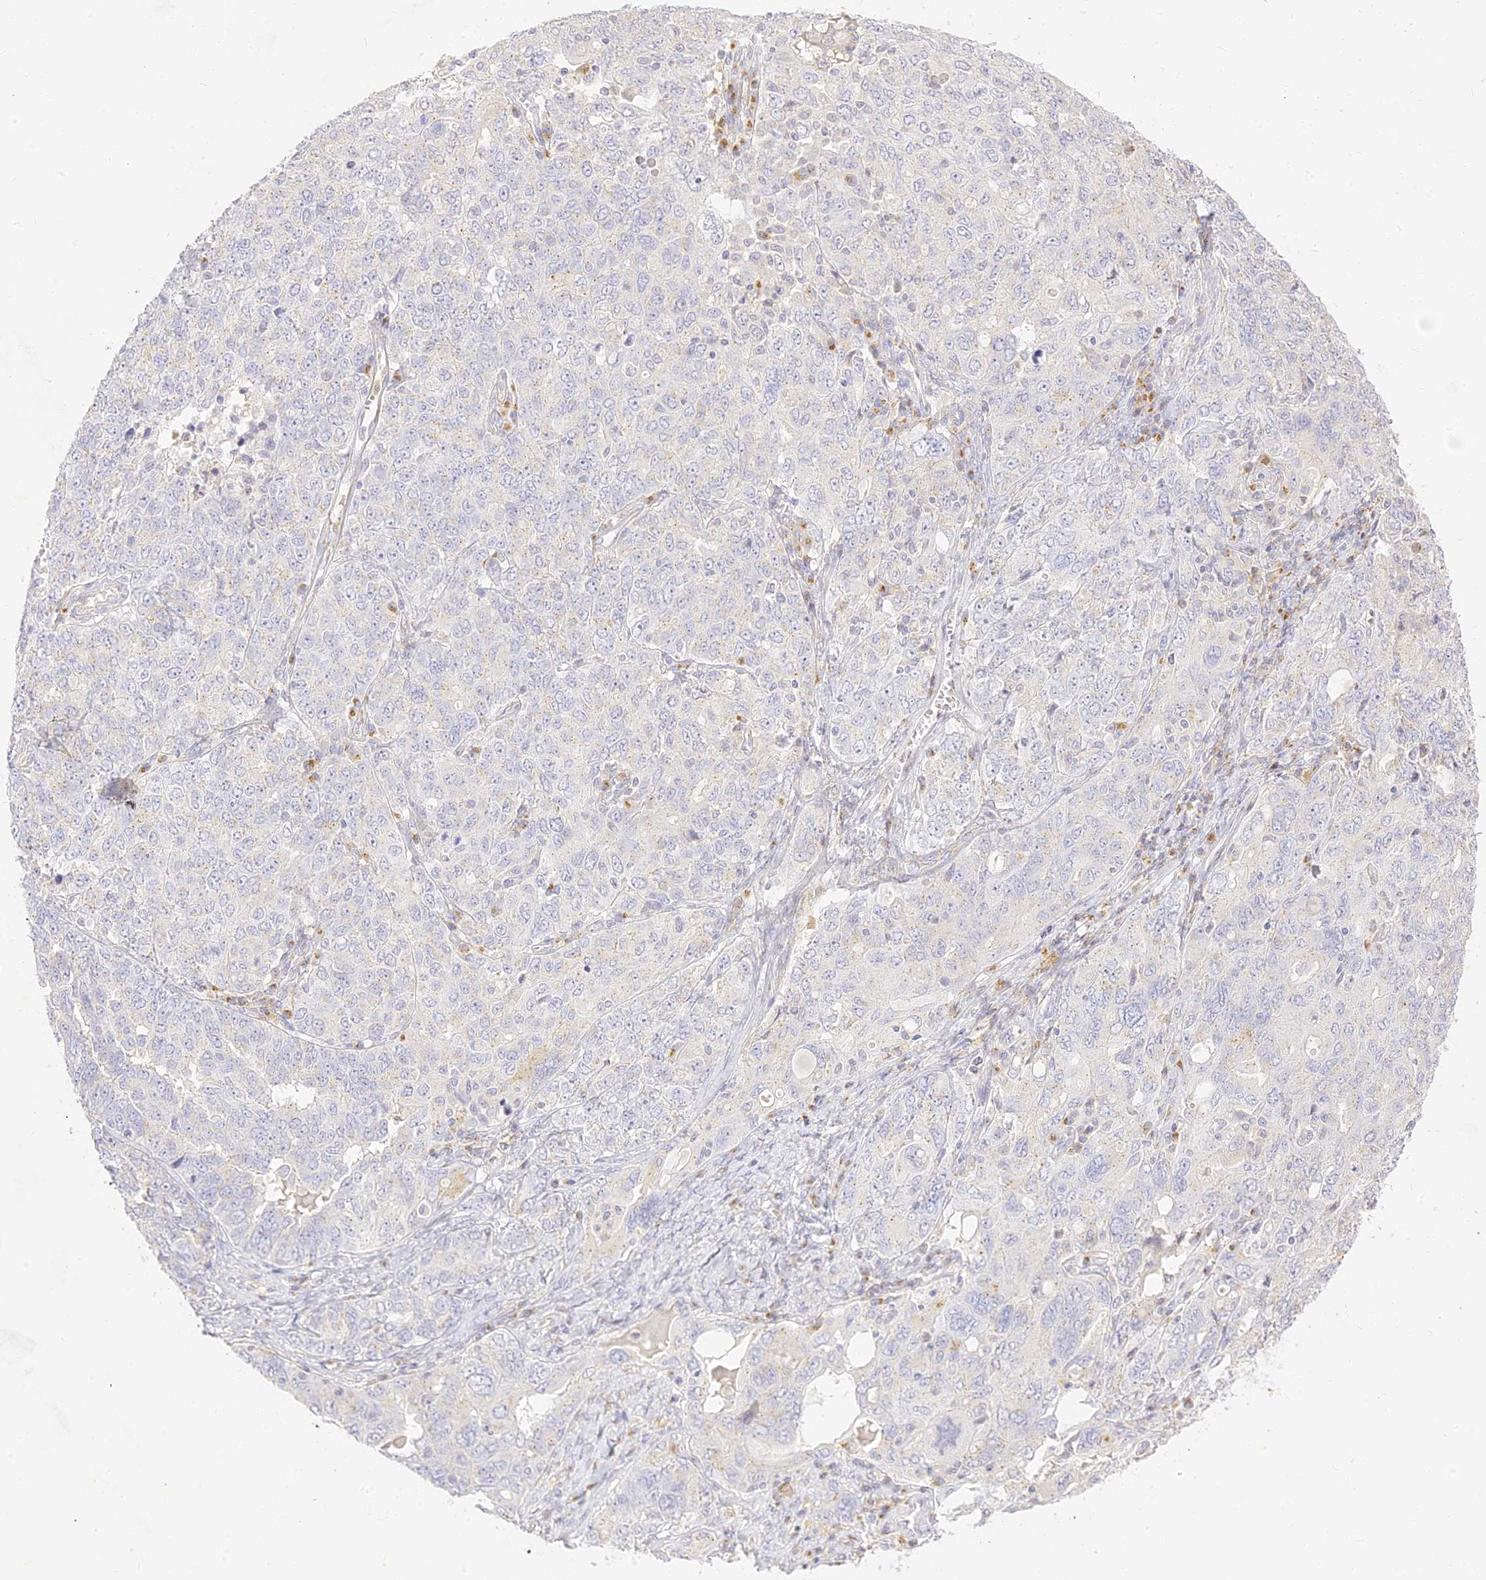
{"staining": {"intensity": "negative", "quantity": "none", "location": "none"}, "tissue": "ovarian cancer", "cell_type": "Tumor cells", "image_type": "cancer", "snomed": [{"axis": "morphology", "description": "Carcinoma, endometroid"}, {"axis": "topography", "description": "Ovary"}], "caption": "Endometroid carcinoma (ovarian) was stained to show a protein in brown. There is no significant expression in tumor cells. (DAB (3,3'-diaminobenzidine) IHC visualized using brightfield microscopy, high magnification).", "gene": "SEC13", "patient": {"sex": "female", "age": 62}}